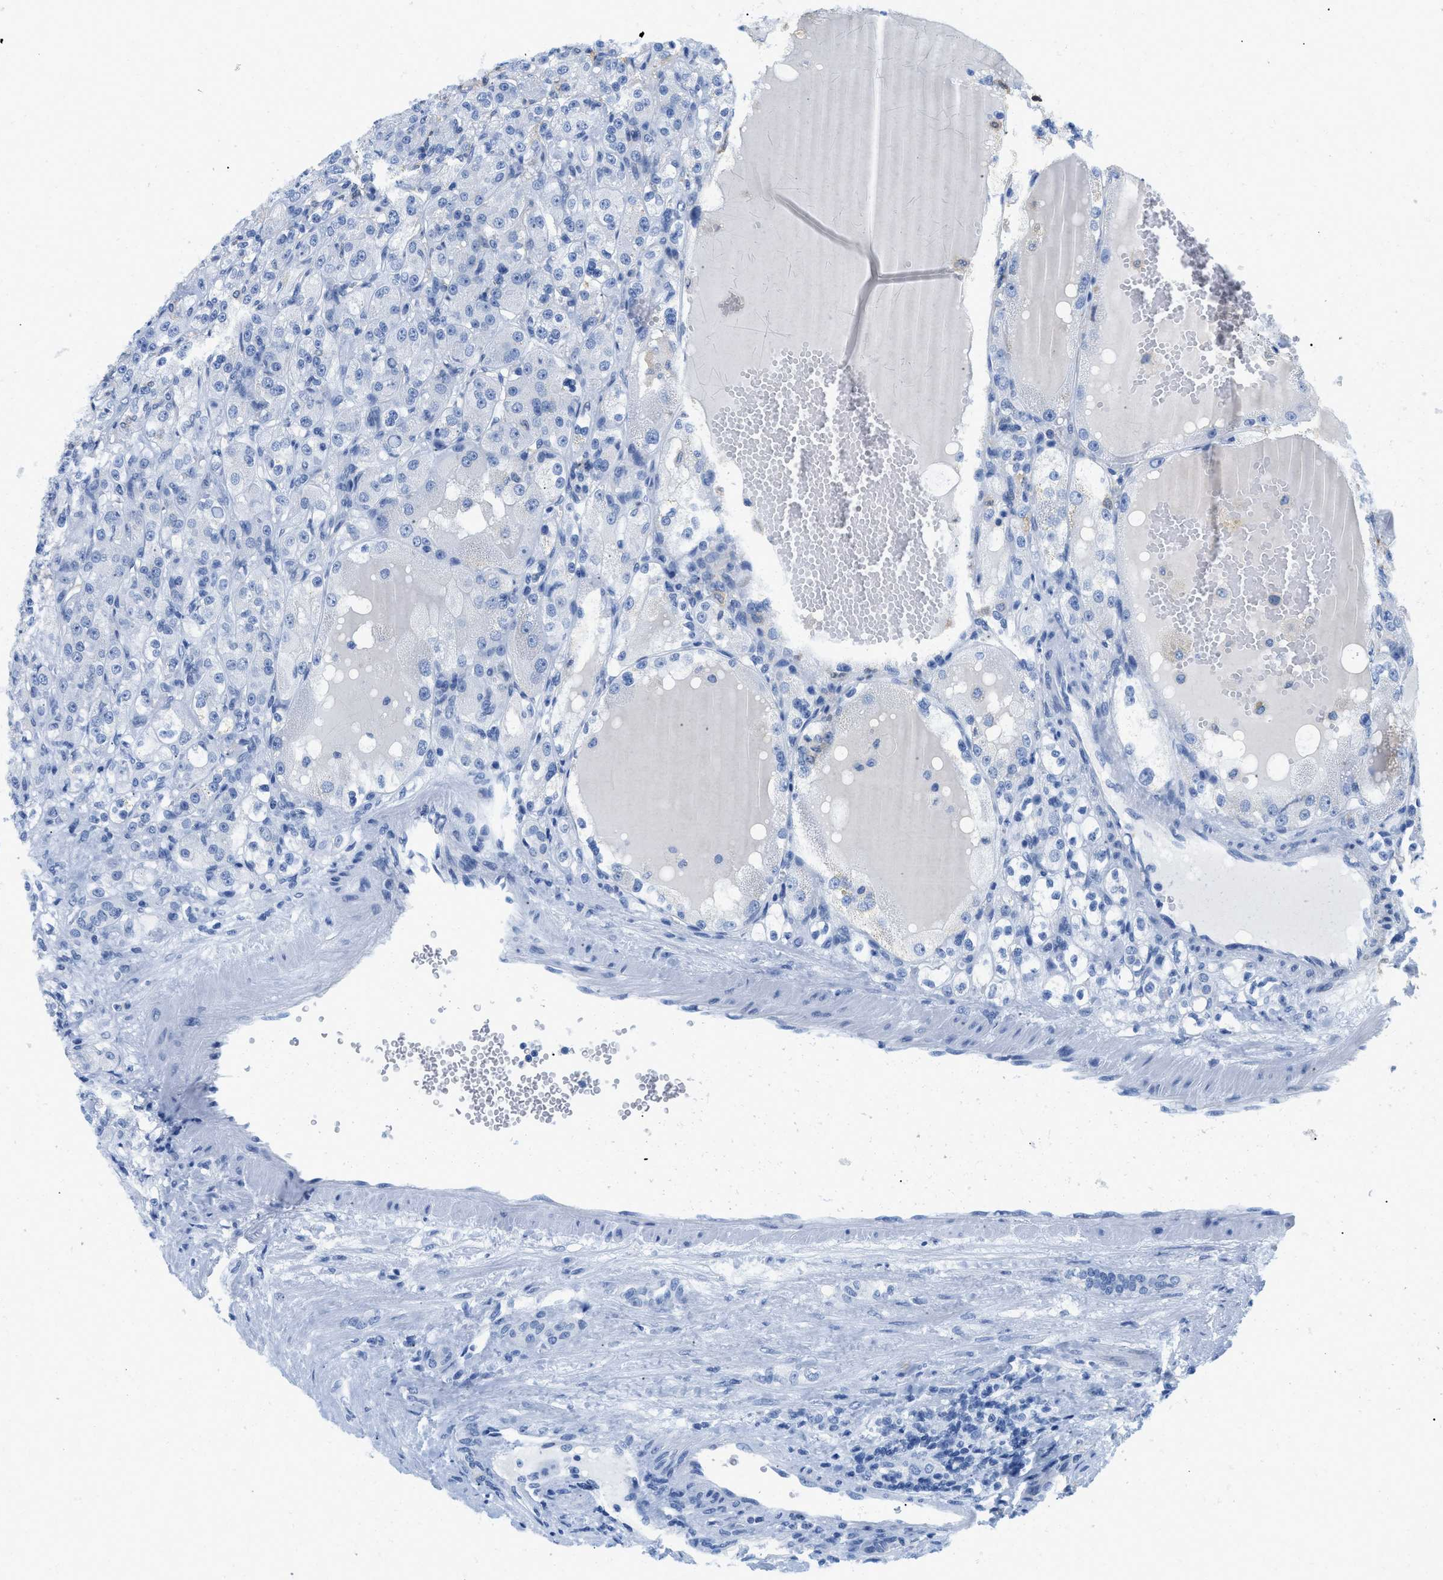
{"staining": {"intensity": "negative", "quantity": "none", "location": "none"}, "tissue": "renal cancer", "cell_type": "Tumor cells", "image_type": "cancer", "snomed": [{"axis": "morphology", "description": "Normal tissue, NOS"}, {"axis": "morphology", "description": "Adenocarcinoma, NOS"}, {"axis": "topography", "description": "Kidney"}], "caption": "Photomicrograph shows no significant protein expression in tumor cells of adenocarcinoma (renal).", "gene": "GSN", "patient": {"sex": "male", "age": 61}}